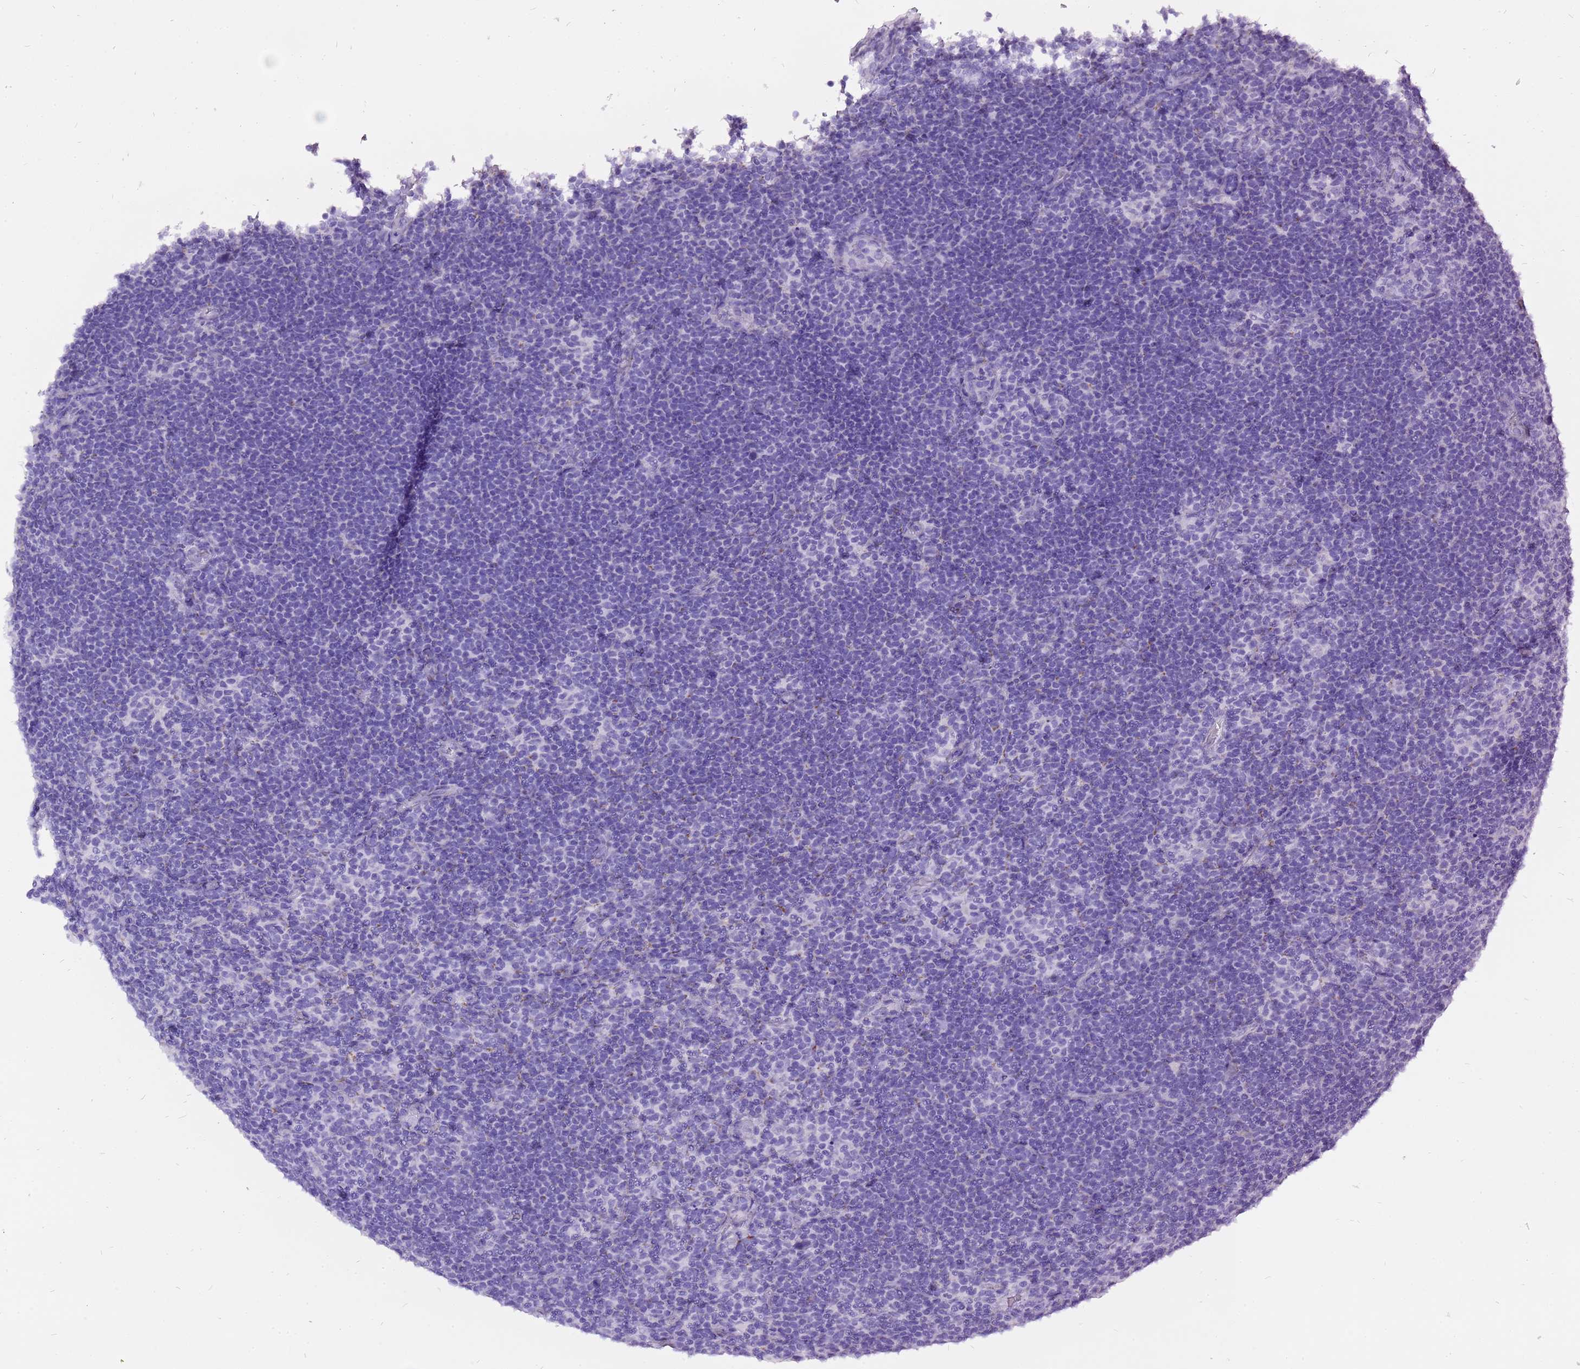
{"staining": {"intensity": "negative", "quantity": "none", "location": "none"}, "tissue": "lymphoma", "cell_type": "Tumor cells", "image_type": "cancer", "snomed": [{"axis": "morphology", "description": "Hodgkin's disease, NOS"}, {"axis": "topography", "description": "Lymph node"}], "caption": "Tumor cells show no significant protein positivity in lymphoma.", "gene": "ACSS3", "patient": {"sex": "female", "age": 57}}